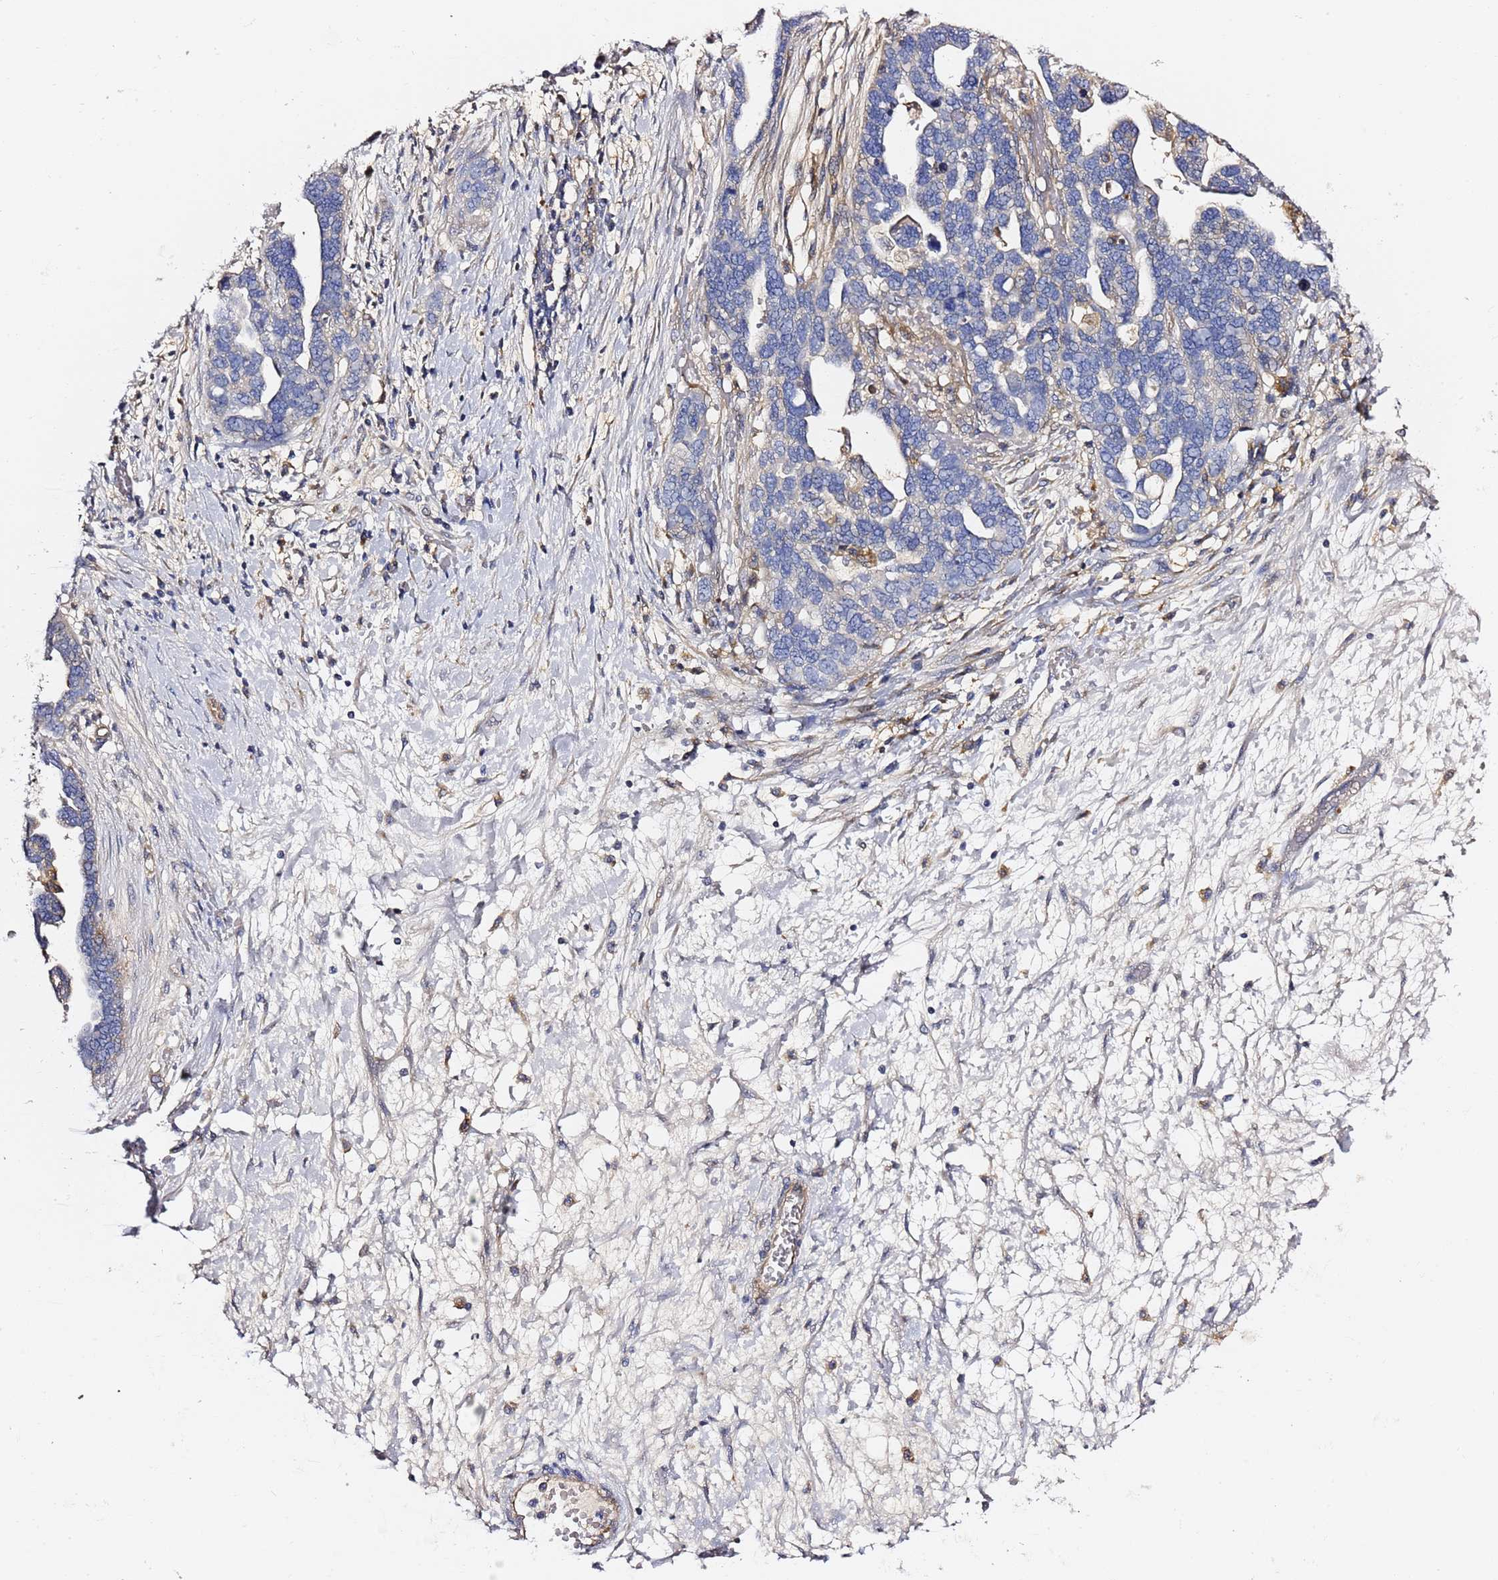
{"staining": {"intensity": "negative", "quantity": "none", "location": "none"}, "tissue": "ovarian cancer", "cell_type": "Tumor cells", "image_type": "cancer", "snomed": [{"axis": "morphology", "description": "Cystadenocarcinoma, serous, NOS"}, {"axis": "topography", "description": "Ovary"}], "caption": "An immunohistochemistry histopathology image of ovarian serous cystadenocarcinoma is shown. There is no staining in tumor cells of ovarian serous cystadenocarcinoma. (Stains: DAB immunohistochemistry (IHC) with hematoxylin counter stain, Microscopy: brightfield microscopy at high magnification).", "gene": "NAT2", "patient": {"sex": "female", "age": 54}}